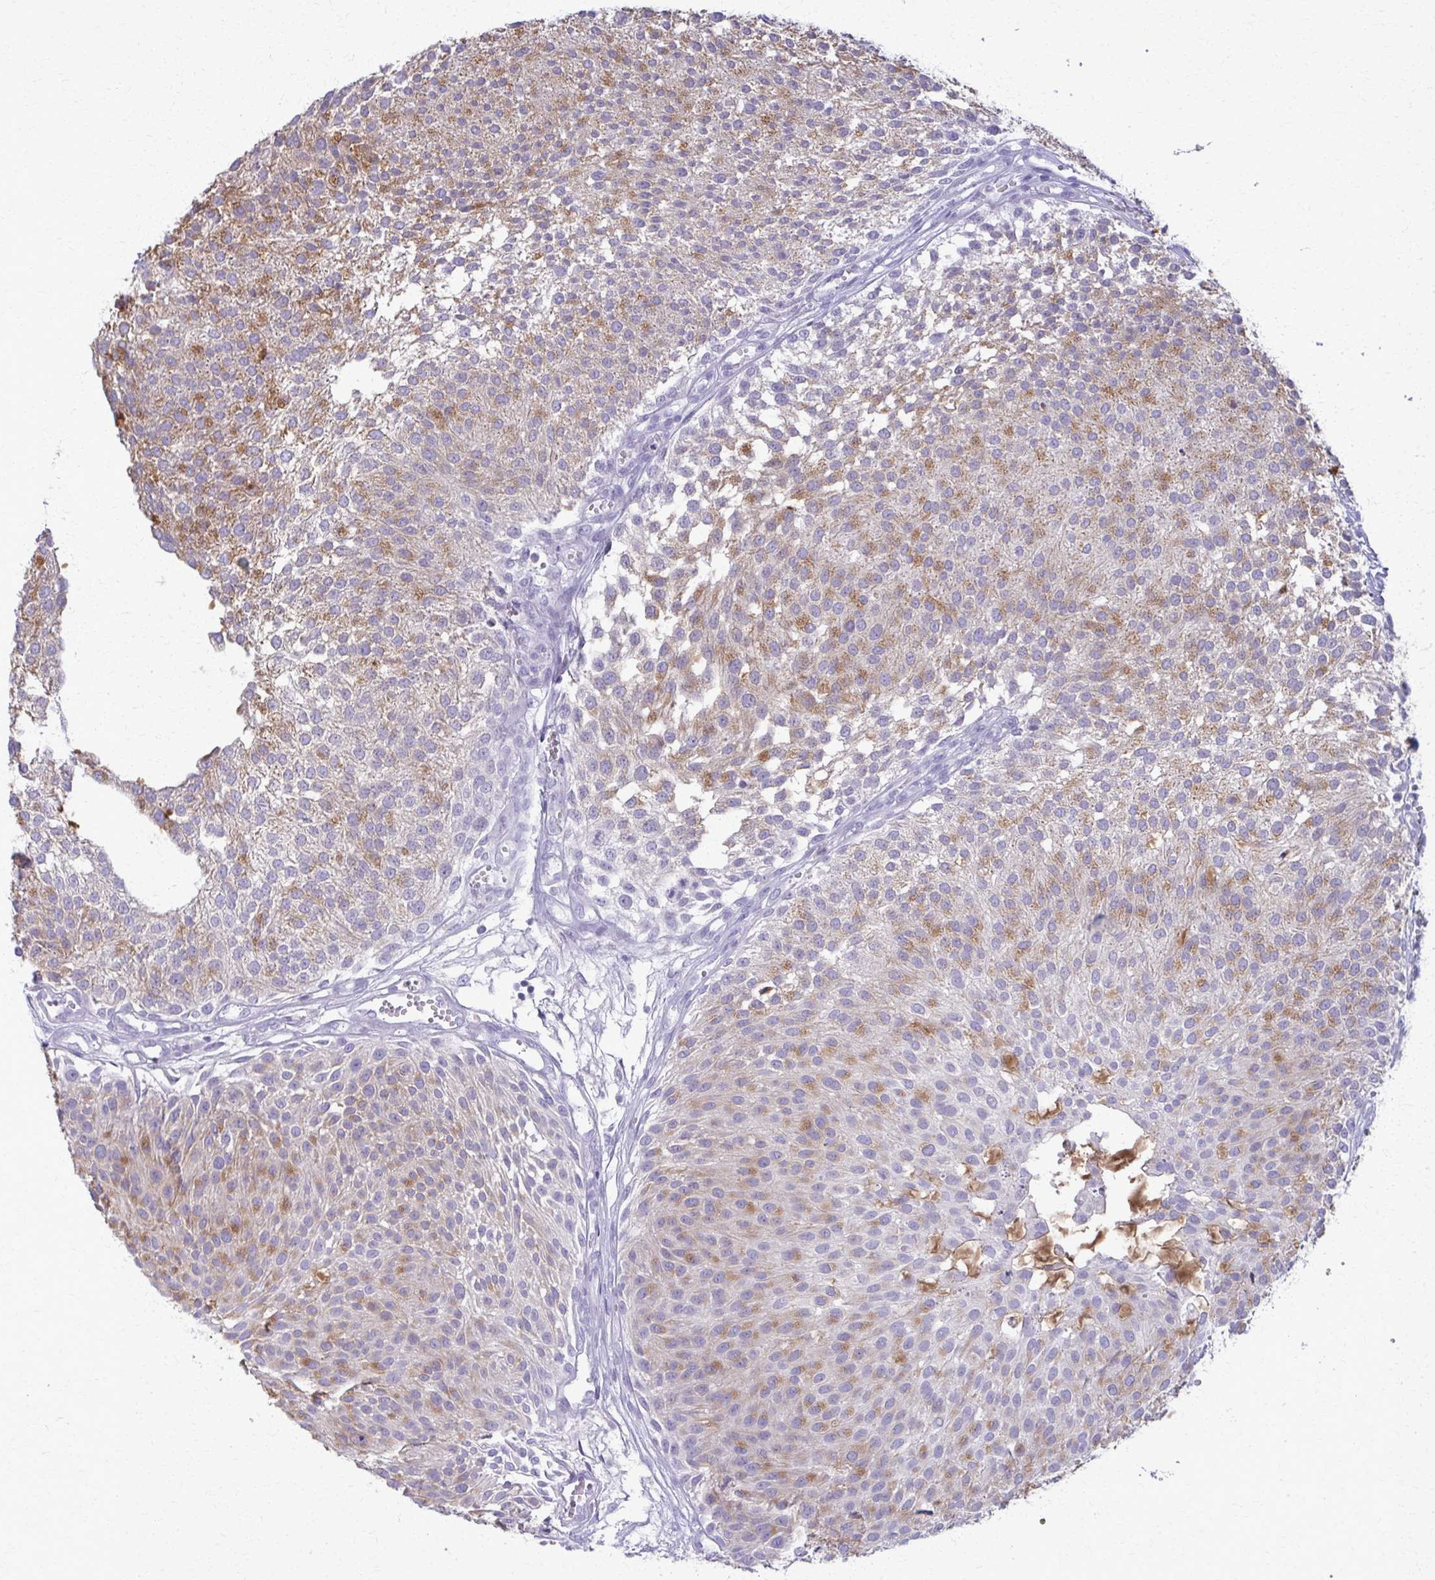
{"staining": {"intensity": "moderate", "quantity": "25%-75%", "location": "cytoplasmic/membranous"}, "tissue": "urothelial cancer", "cell_type": "Tumor cells", "image_type": "cancer", "snomed": [{"axis": "morphology", "description": "Urothelial carcinoma, NOS"}, {"axis": "topography", "description": "Urinary bladder"}], "caption": "Human transitional cell carcinoma stained with a brown dye demonstrates moderate cytoplasmic/membranous positive staining in about 25%-75% of tumor cells.", "gene": "ACSM2B", "patient": {"sex": "male", "age": 84}}